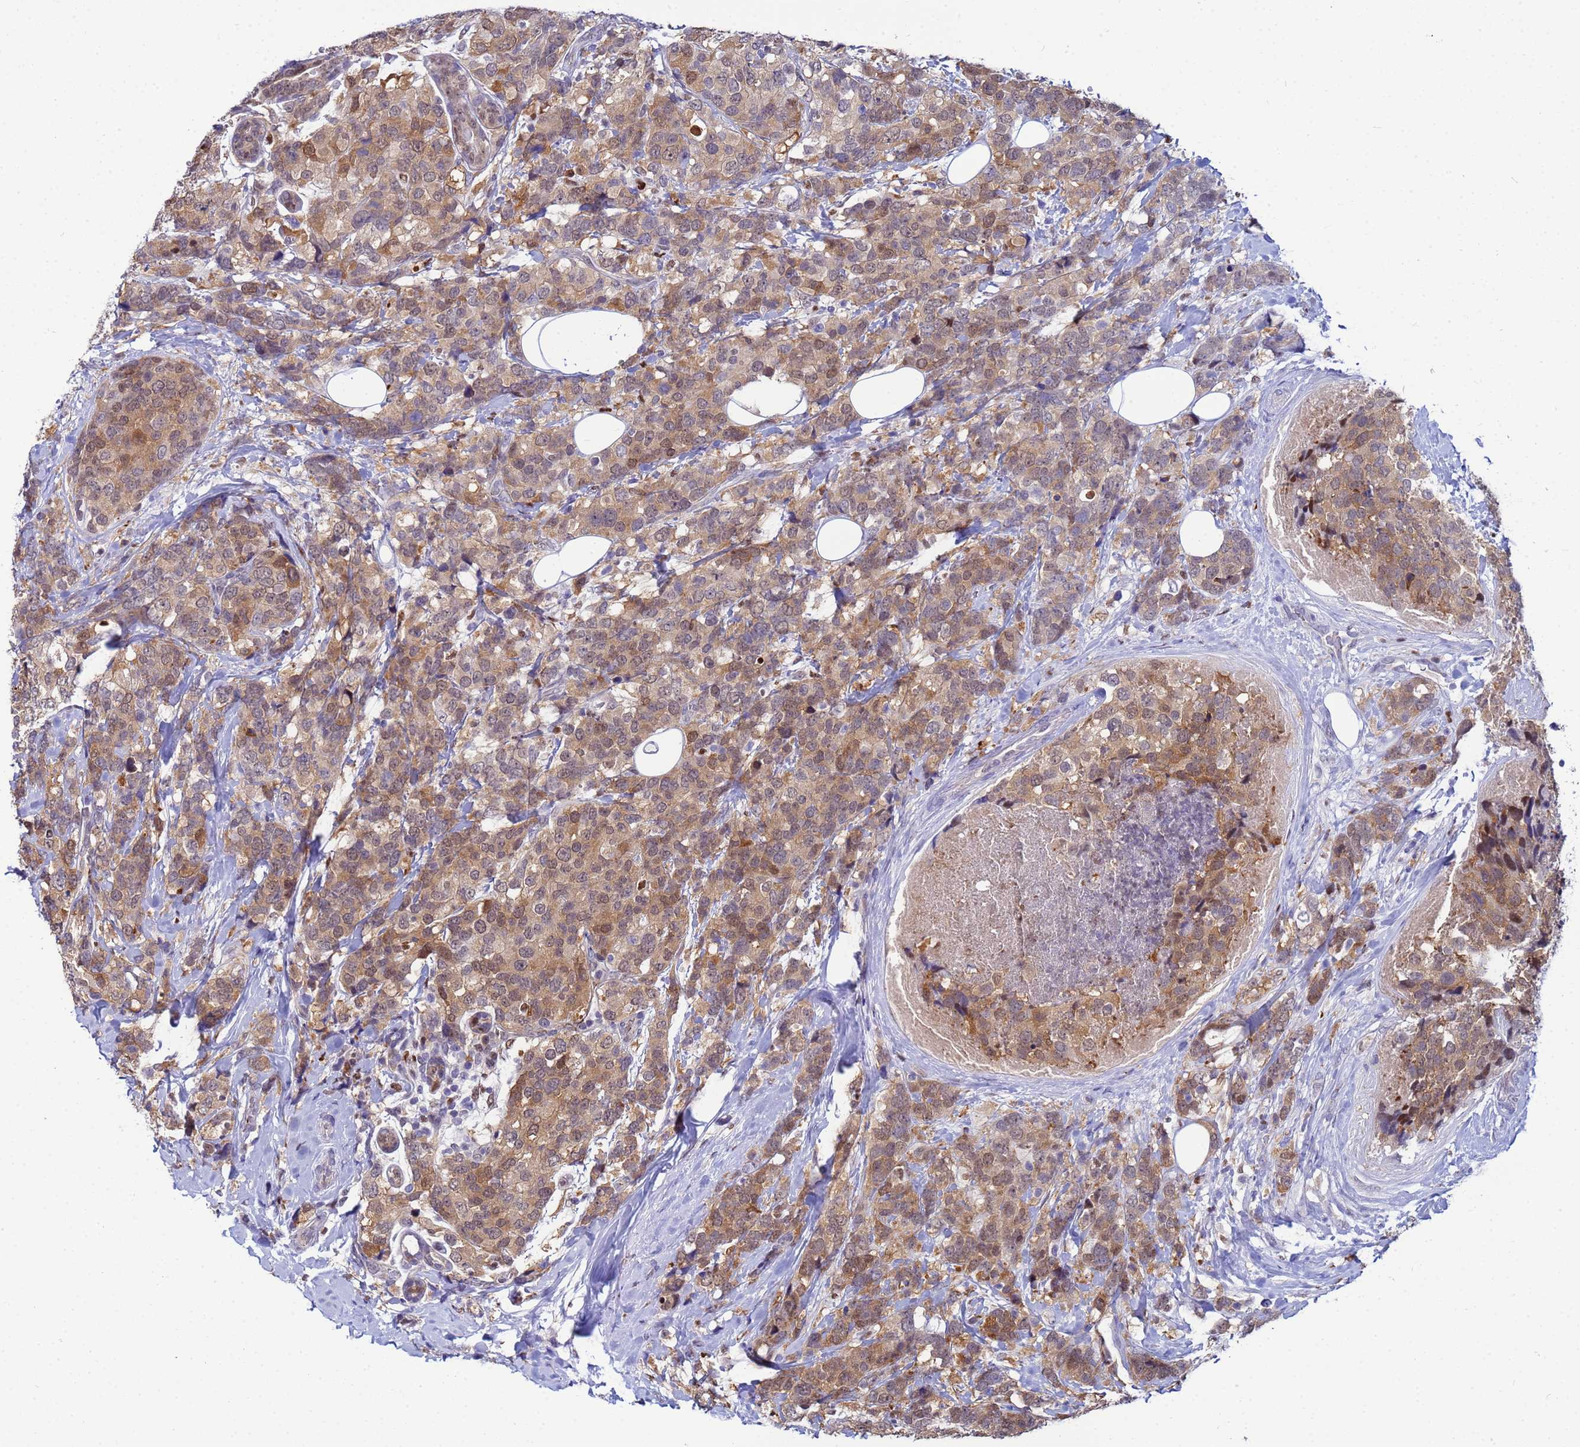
{"staining": {"intensity": "moderate", "quantity": ">75%", "location": "cytoplasmic/membranous,nuclear"}, "tissue": "breast cancer", "cell_type": "Tumor cells", "image_type": "cancer", "snomed": [{"axis": "morphology", "description": "Lobular carcinoma"}, {"axis": "topography", "description": "Breast"}], "caption": "Moderate cytoplasmic/membranous and nuclear staining is appreciated in about >75% of tumor cells in breast cancer (lobular carcinoma).", "gene": "SLC25A37", "patient": {"sex": "female", "age": 59}}